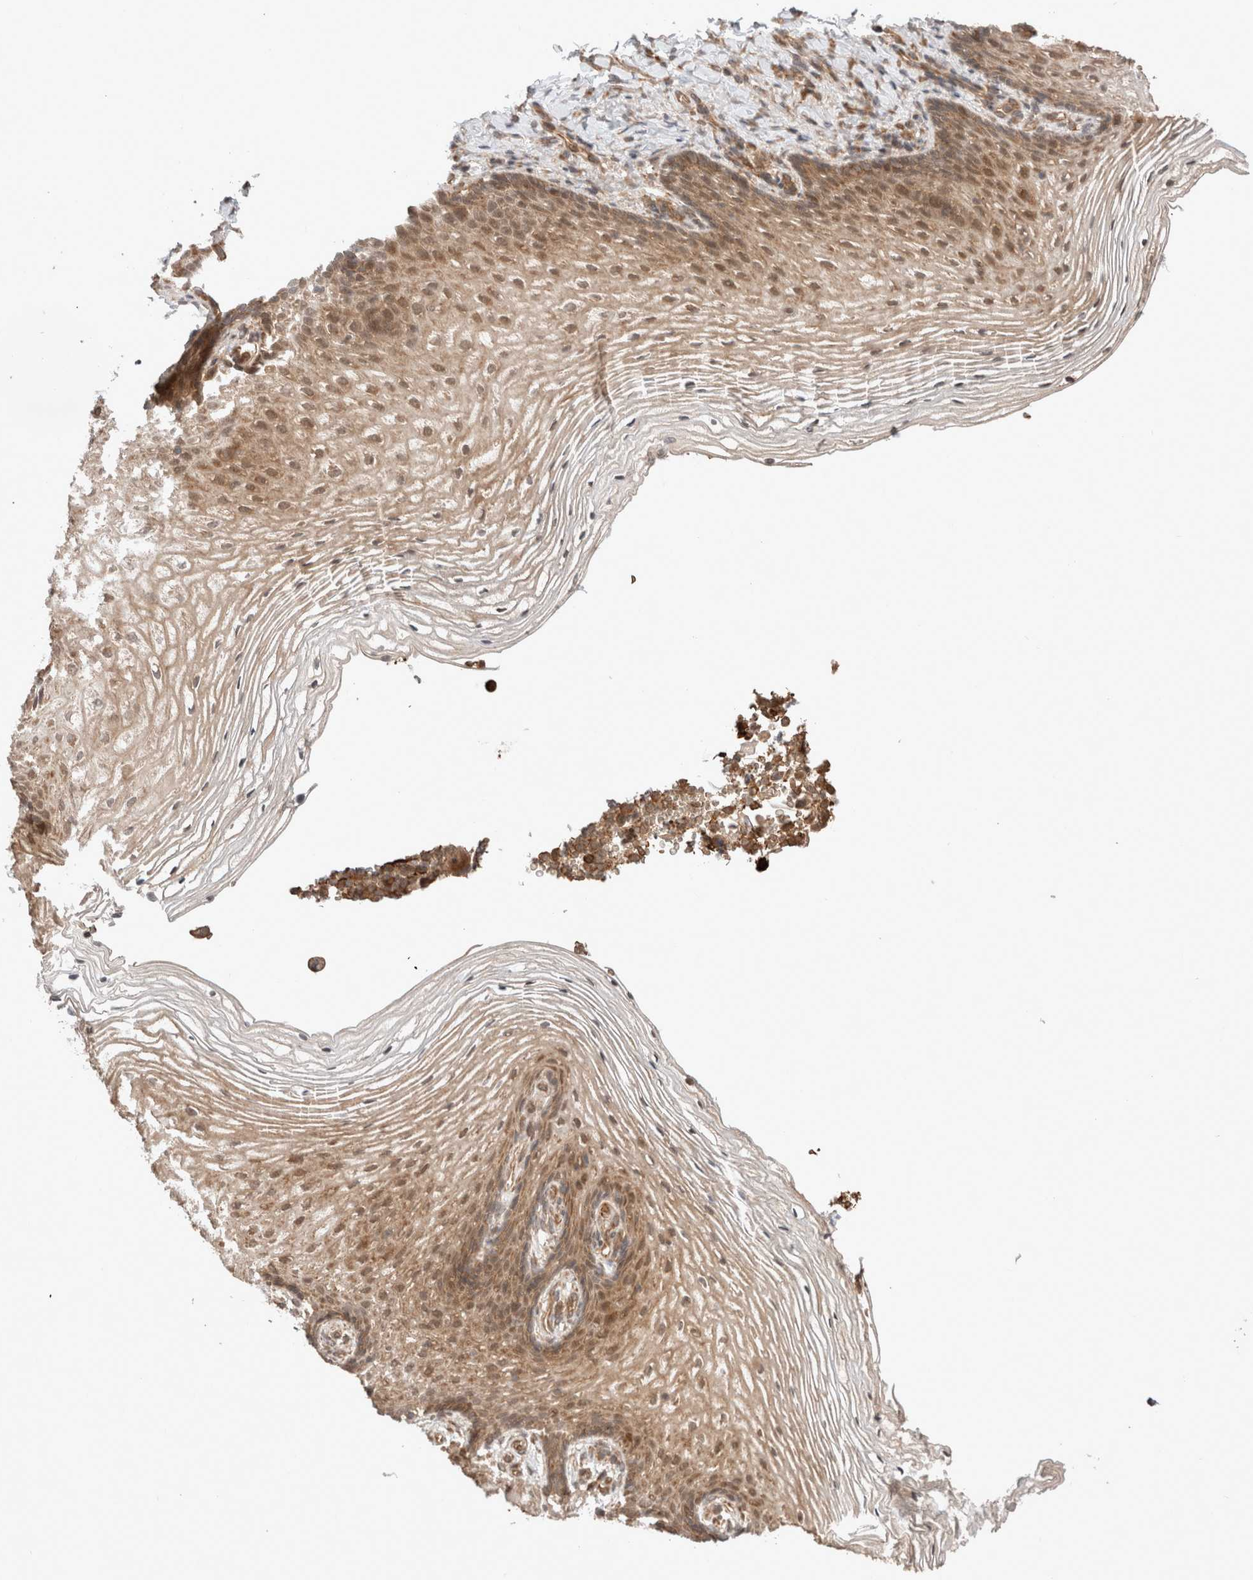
{"staining": {"intensity": "moderate", "quantity": ">75%", "location": "cytoplasmic/membranous,nuclear"}, "tissue": "vagina", "cell_type": "Squamous epithelial cells", "image_type": "normal", "snomed": [{"axis": "morphology", "description": "Normal tissue, NOS"}, {"axis": "topography", "description": "Vagina"}], "caption": "Vagina stained with DAB (3,3'-diaminobenzidine) immunohistochemistry reveals medium levels of moderate cytoplasmic/membranous,nuclear positivity in approximately >75% of squamous epithelial cells.", "gene": "ZNF649", "patient": {"sex": "female", "age": 60}}